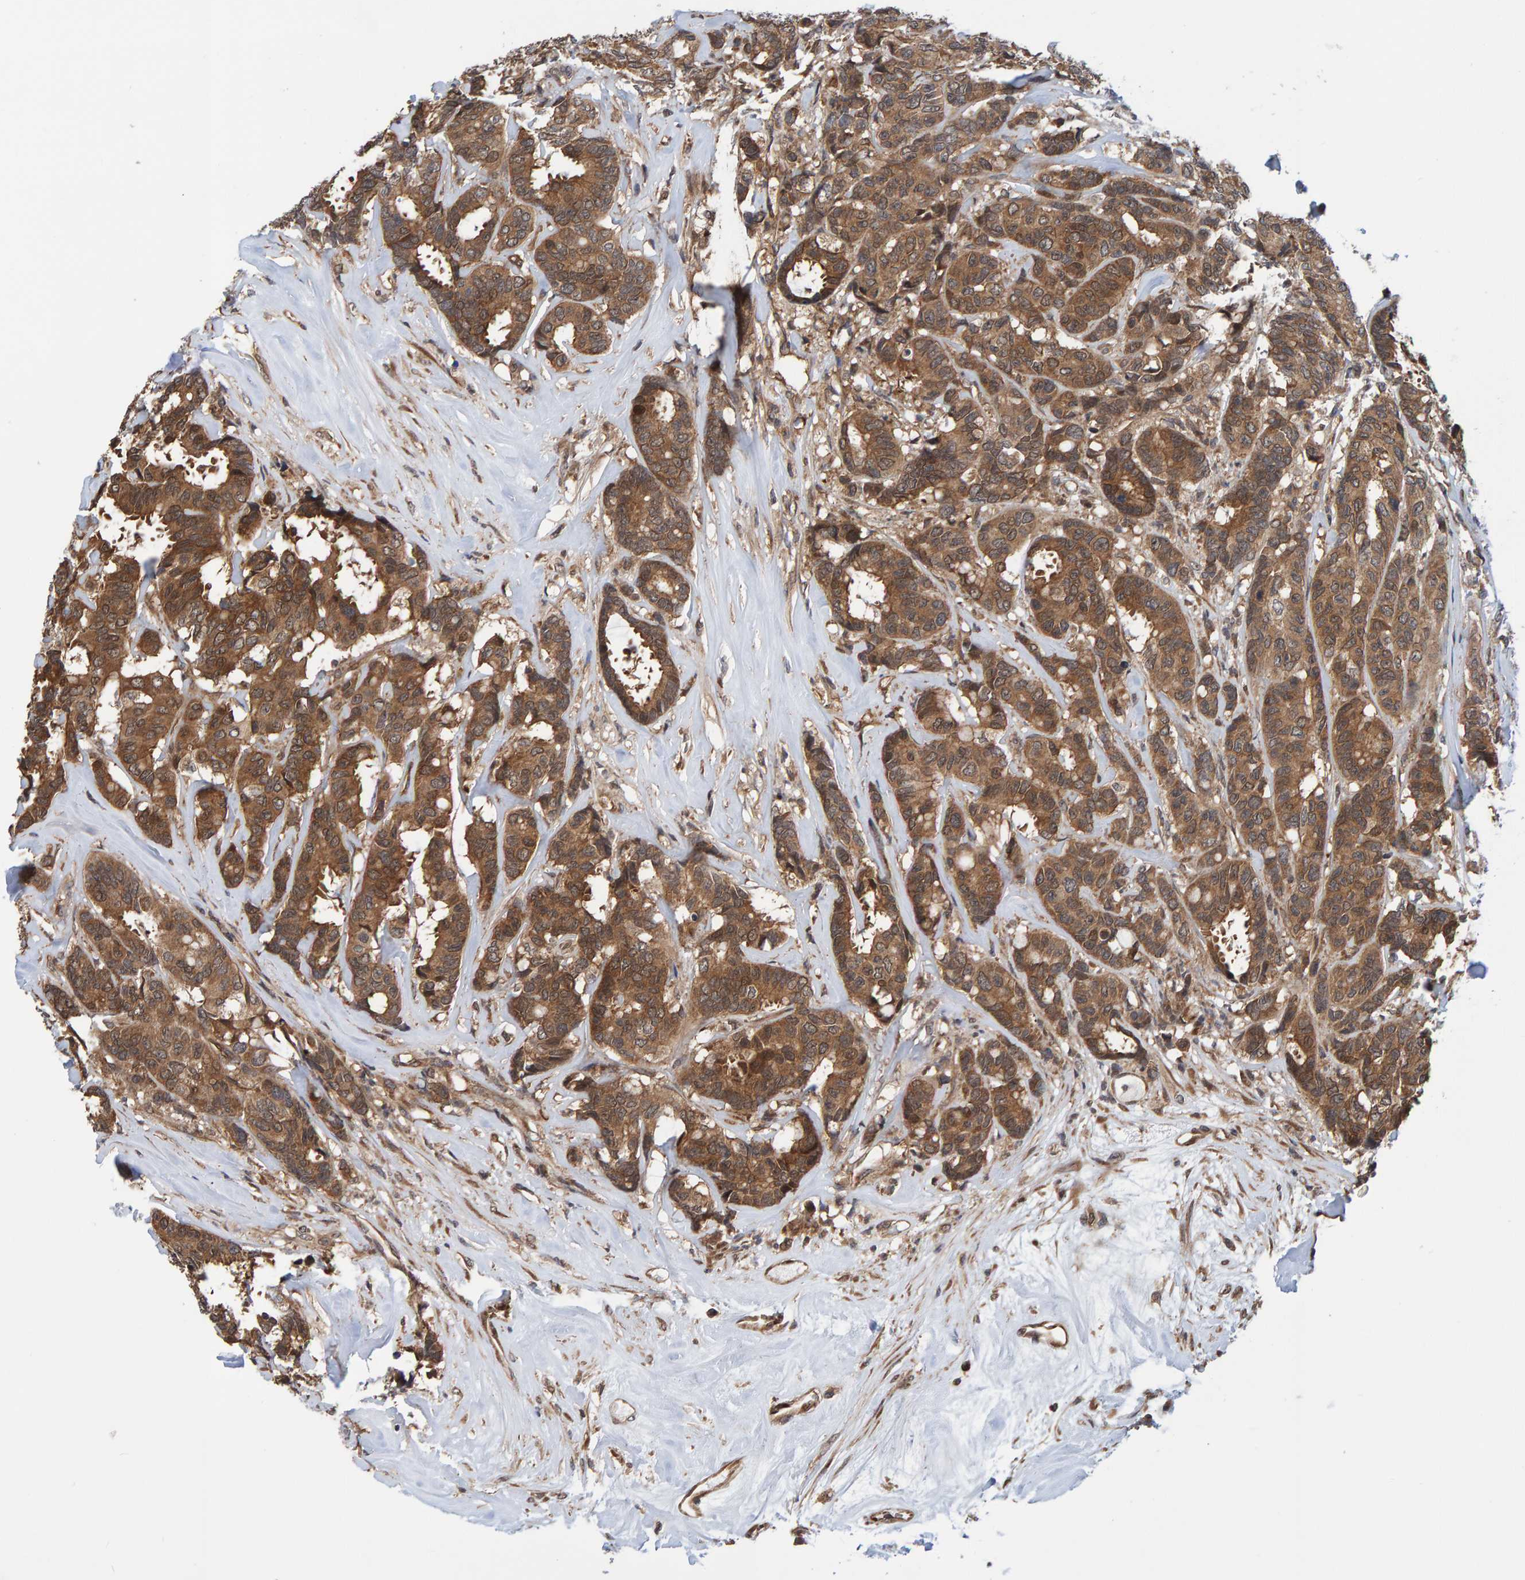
{"staining": {"intensity": "moderate", "quantity": ">75%", "location": "cytoplasmic/membranous"}, "tissue": "breast cancer", "cell_type": "Tumor cells", "image_type": "cancer", "snomed": [{"axis": "morphology", "description": "Duct carcinoma"}, {"axis": "topography", "description": "Breast"}], "caption": "An immunohistochemistry (IHC) histopathology image of neoplastic tissue is shown. Protein staining in brown labels moderate cytoplasmic/membranous positivity in breast intraductal carcinoma within tumor cells.", "gene": "SCRN2", "patient": {"sex": "female", "age": 87}}